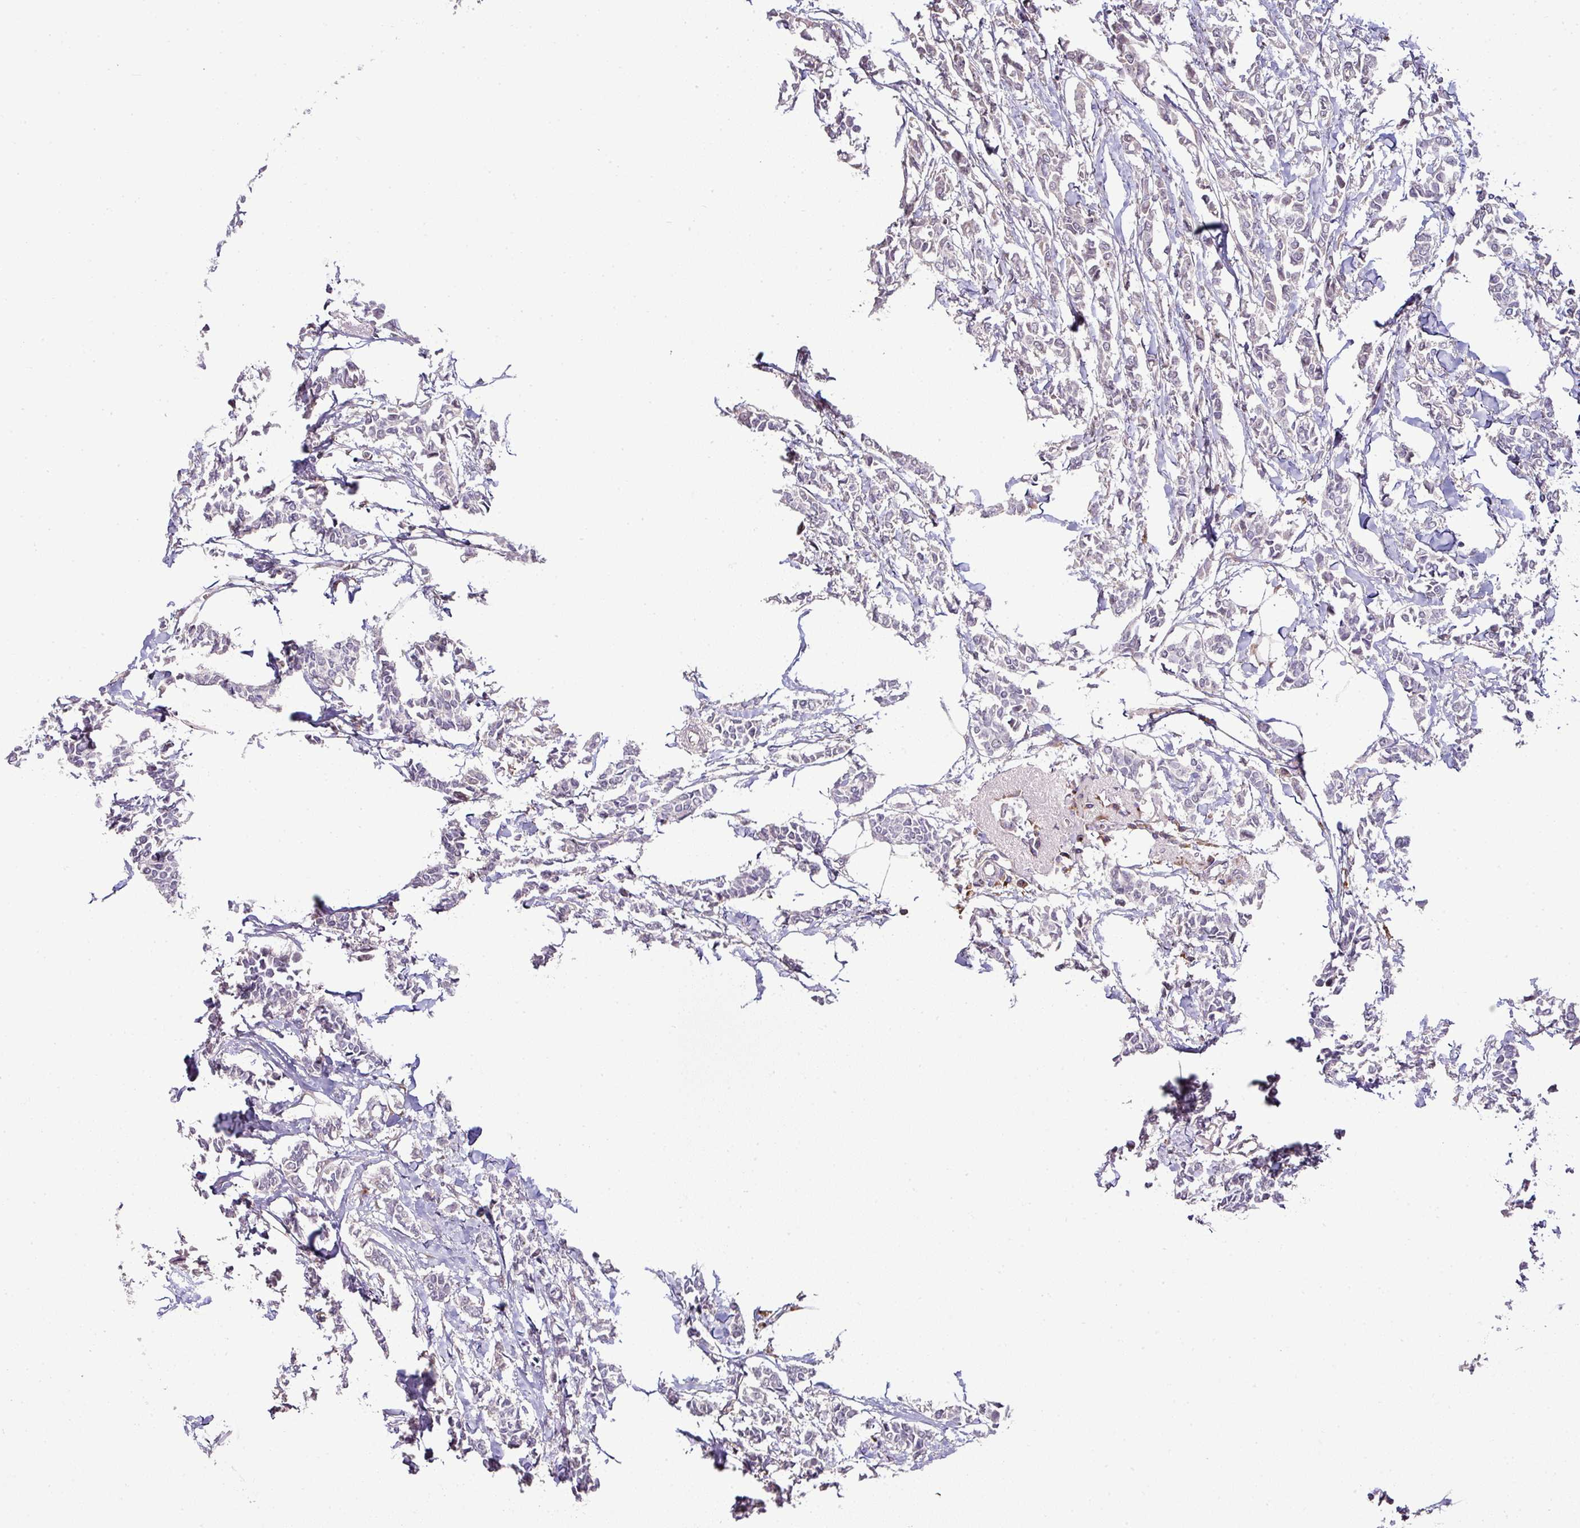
{"staining": {"intensity": "negative", "quantity": "none", "location": "none"}, "tissue": "breast cancer", "cell_type": "Tumor cells", "image_type": "cancer", "snomed": [{"axis": "morphology", "description": "Duct carcinoma"}, {"axis": "topography", "description": "Breast"}], "caption": "An IHC micrograph of invasive ductal carcinoma (breast) is shown. There is no staining in tumor cells of invasive ductal carcinoma (breast). (Immunohistochemistry (ihc), brightfield microscopy, high magnification).", "gene": "TIMMDC1", "patient": {"sex": "female", "age": 41}}